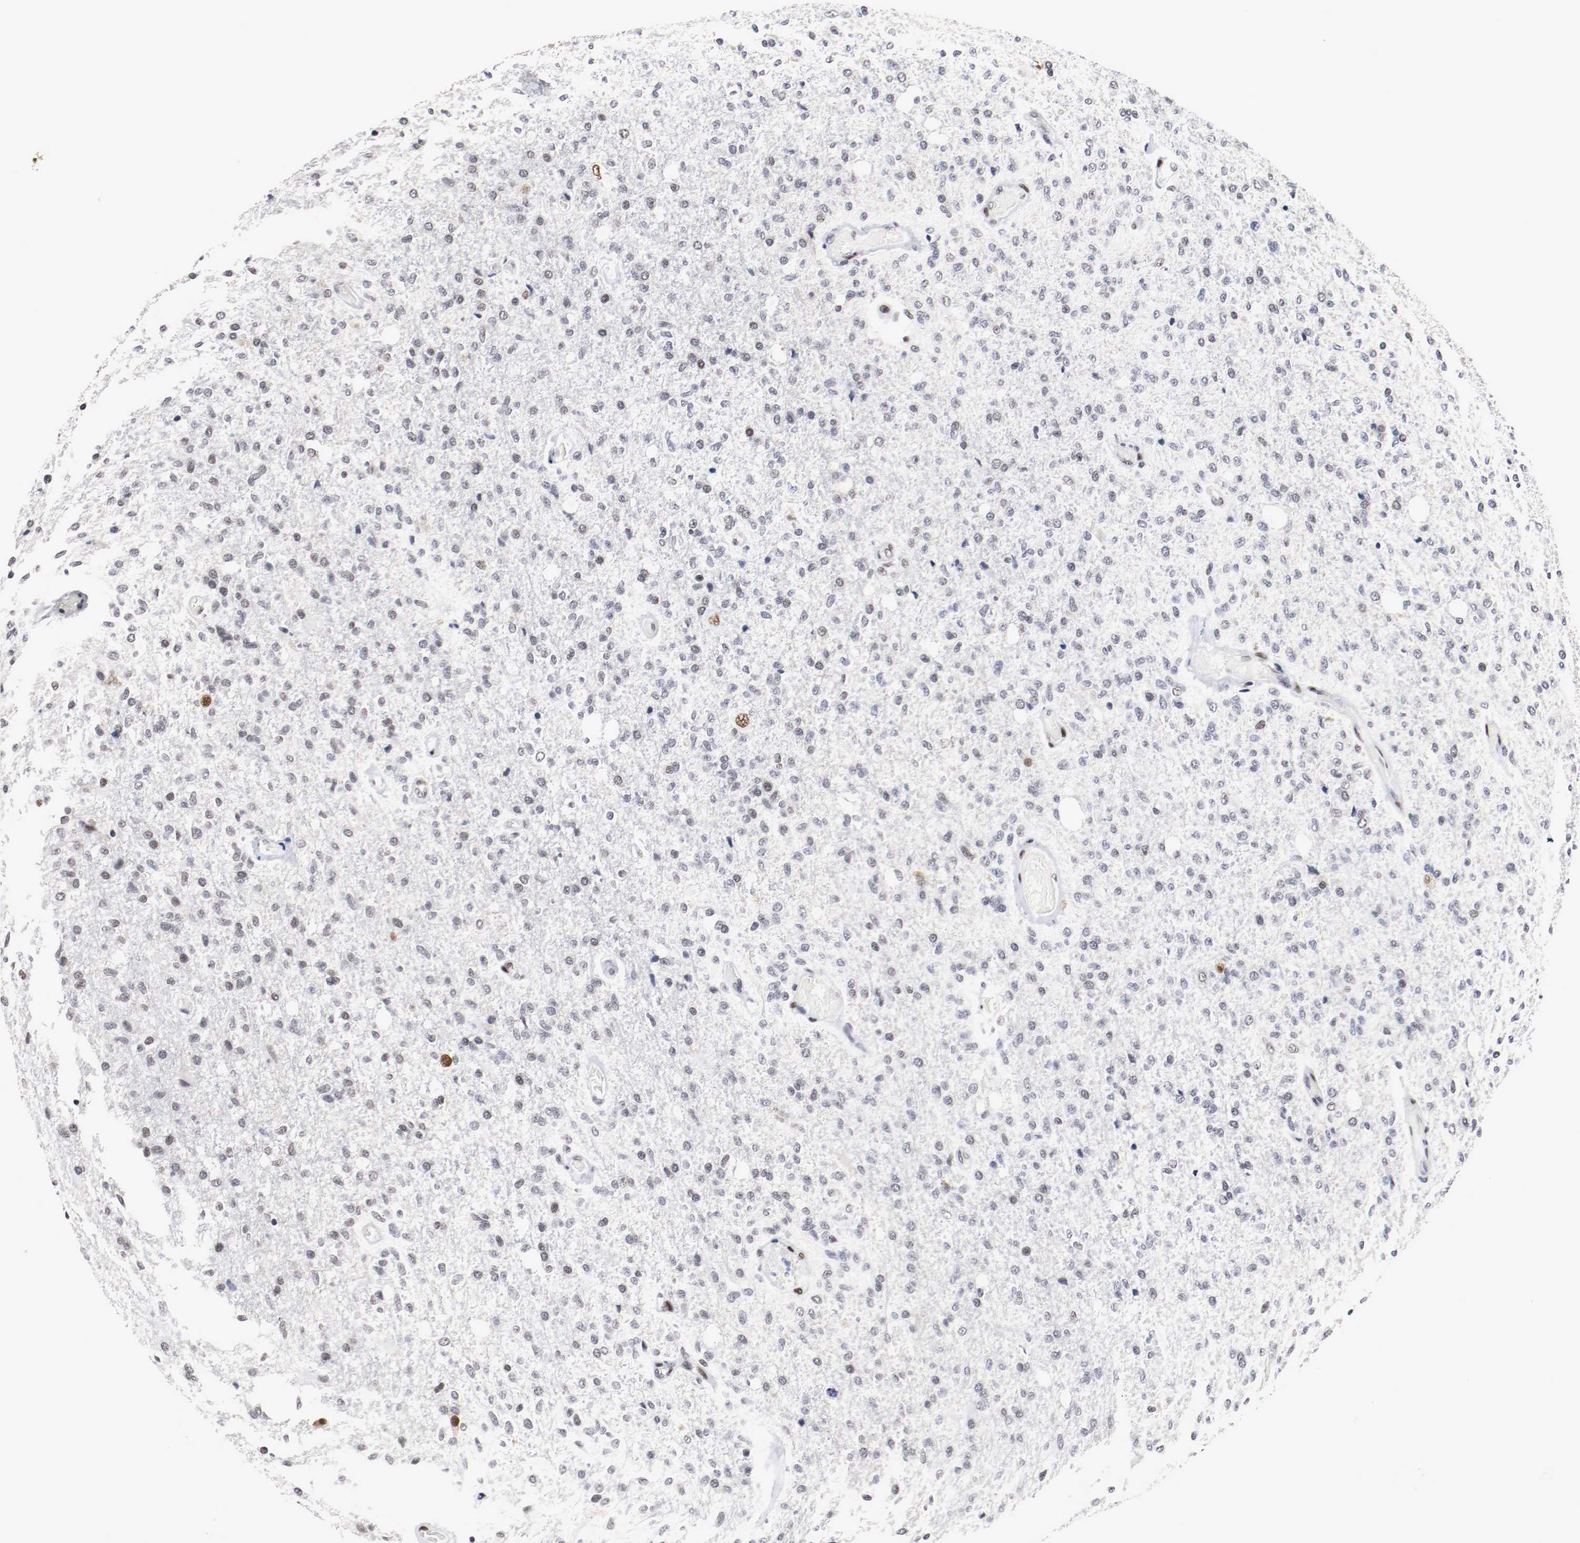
{"staining": {"intensity": "weak", "quantity": "<25%", "location": "nuclear"}, "tissue": "glioma", "cell_type": "Tumor cells", "image_type": "cancer", "snomed": [{"axis": "morphology", "description": "Normal tissue, NOS"}, {"axis": "morphology", "description": "Glioma, malignant, High grade"}, {"axis": "topography", "description": "Cerebral cortex"}], "caption": "DAB (3,3'-diaminobenzidine) immunohistochemical staining of glioma shows no significant positivity in tumor cells.", "gene": "MEF2D", "patient": {"sex": "male", "age": 77}}